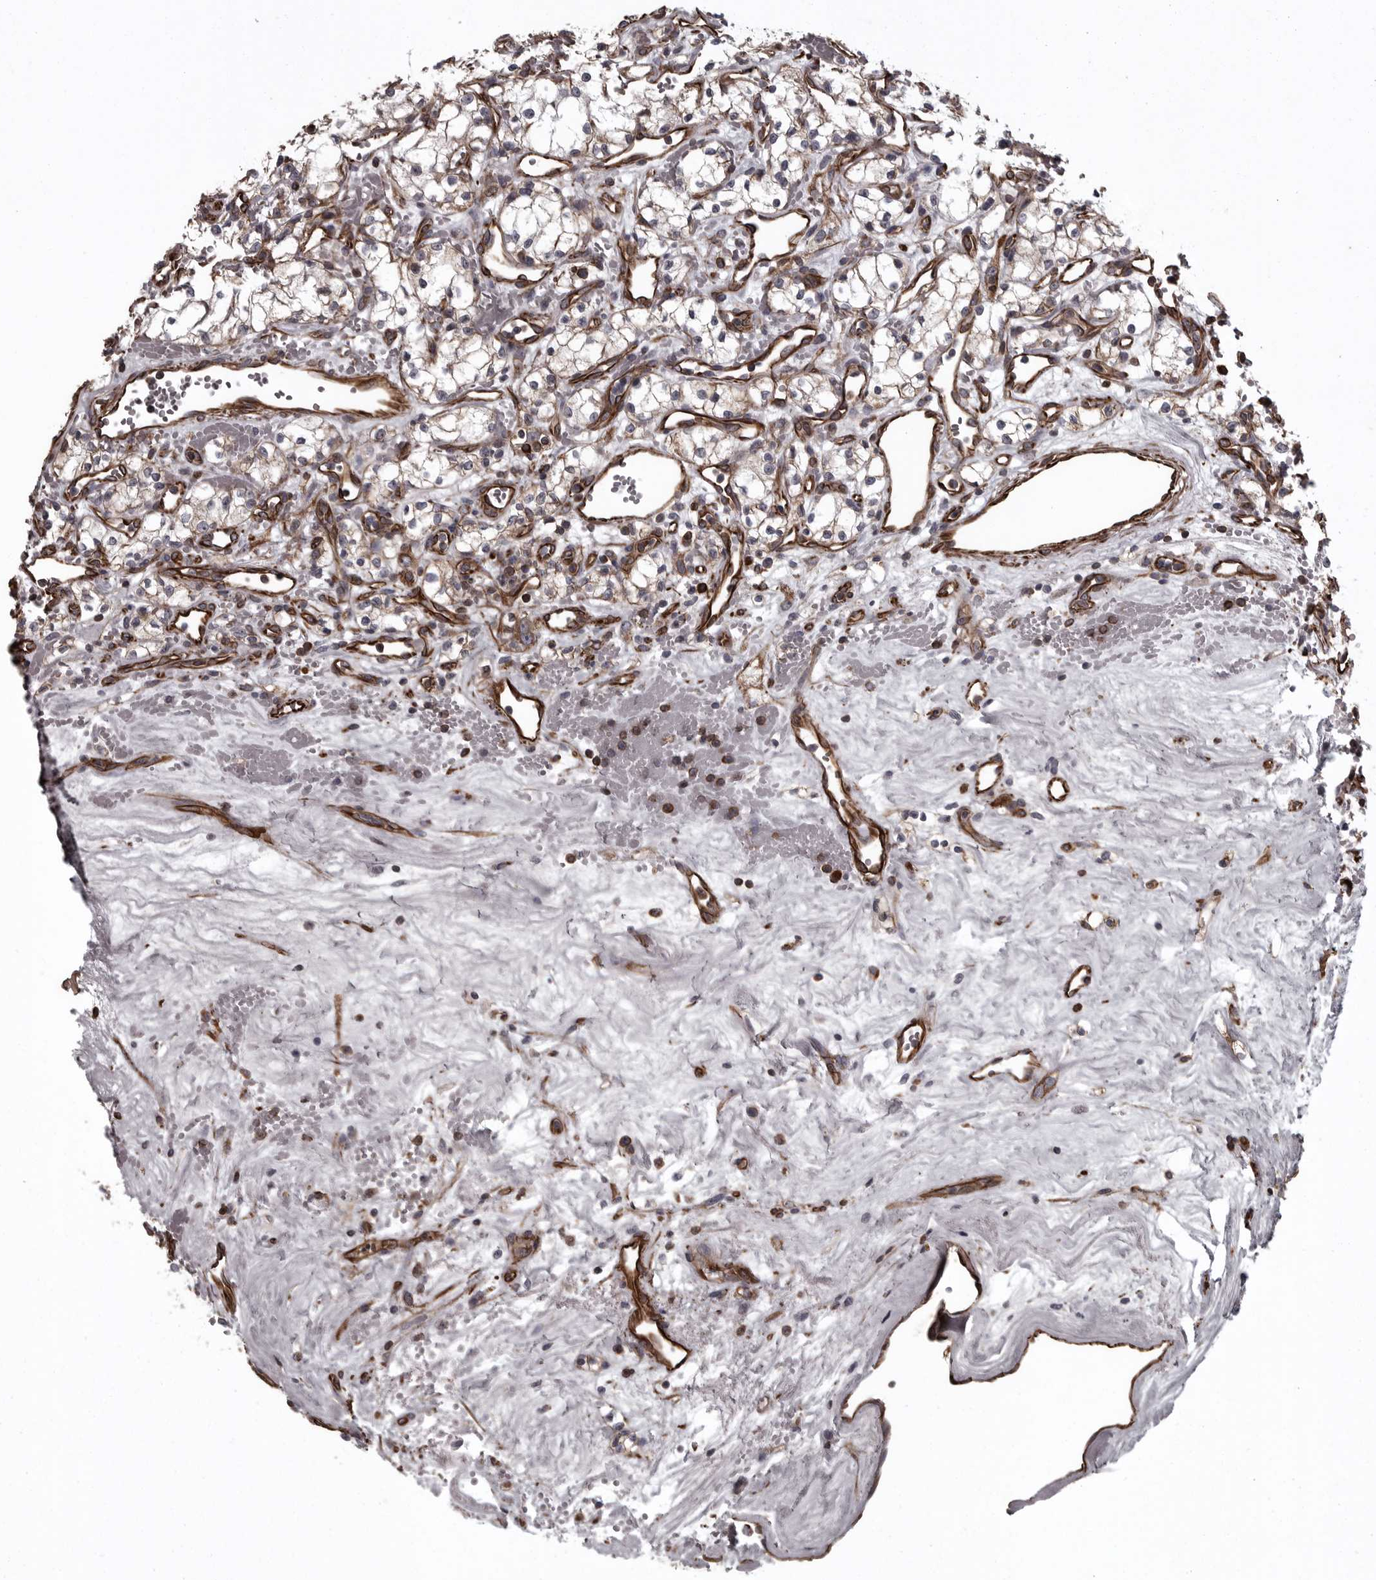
{"staining": {"intensity": "weak", "quantity": ">75%", "location": "cytoplasmic/membranous"}, "tissue": "renal cancer", "cell_type": "Tumor cells", "image_type": "cancer", "snomed": [{"axis": "morphology", "description": "Adenocarcinoma, NOS"}, {"axis": "topography", "description": "Kidney"}], "caption": "Immunohistochemical staining of human adenocarcinoma (renal) exhibits low levels of weak cytoplasmic/membranous protein positivity in about >75% of tumor cells. The staining was performed using DAB (3,3'-diaminobenzidine), with brown indicating positive protein expression. Nuclei are stained blue with hematoxylin.", "gene": "FAAP100", "patient": {"sex": "male", "age": 59}}